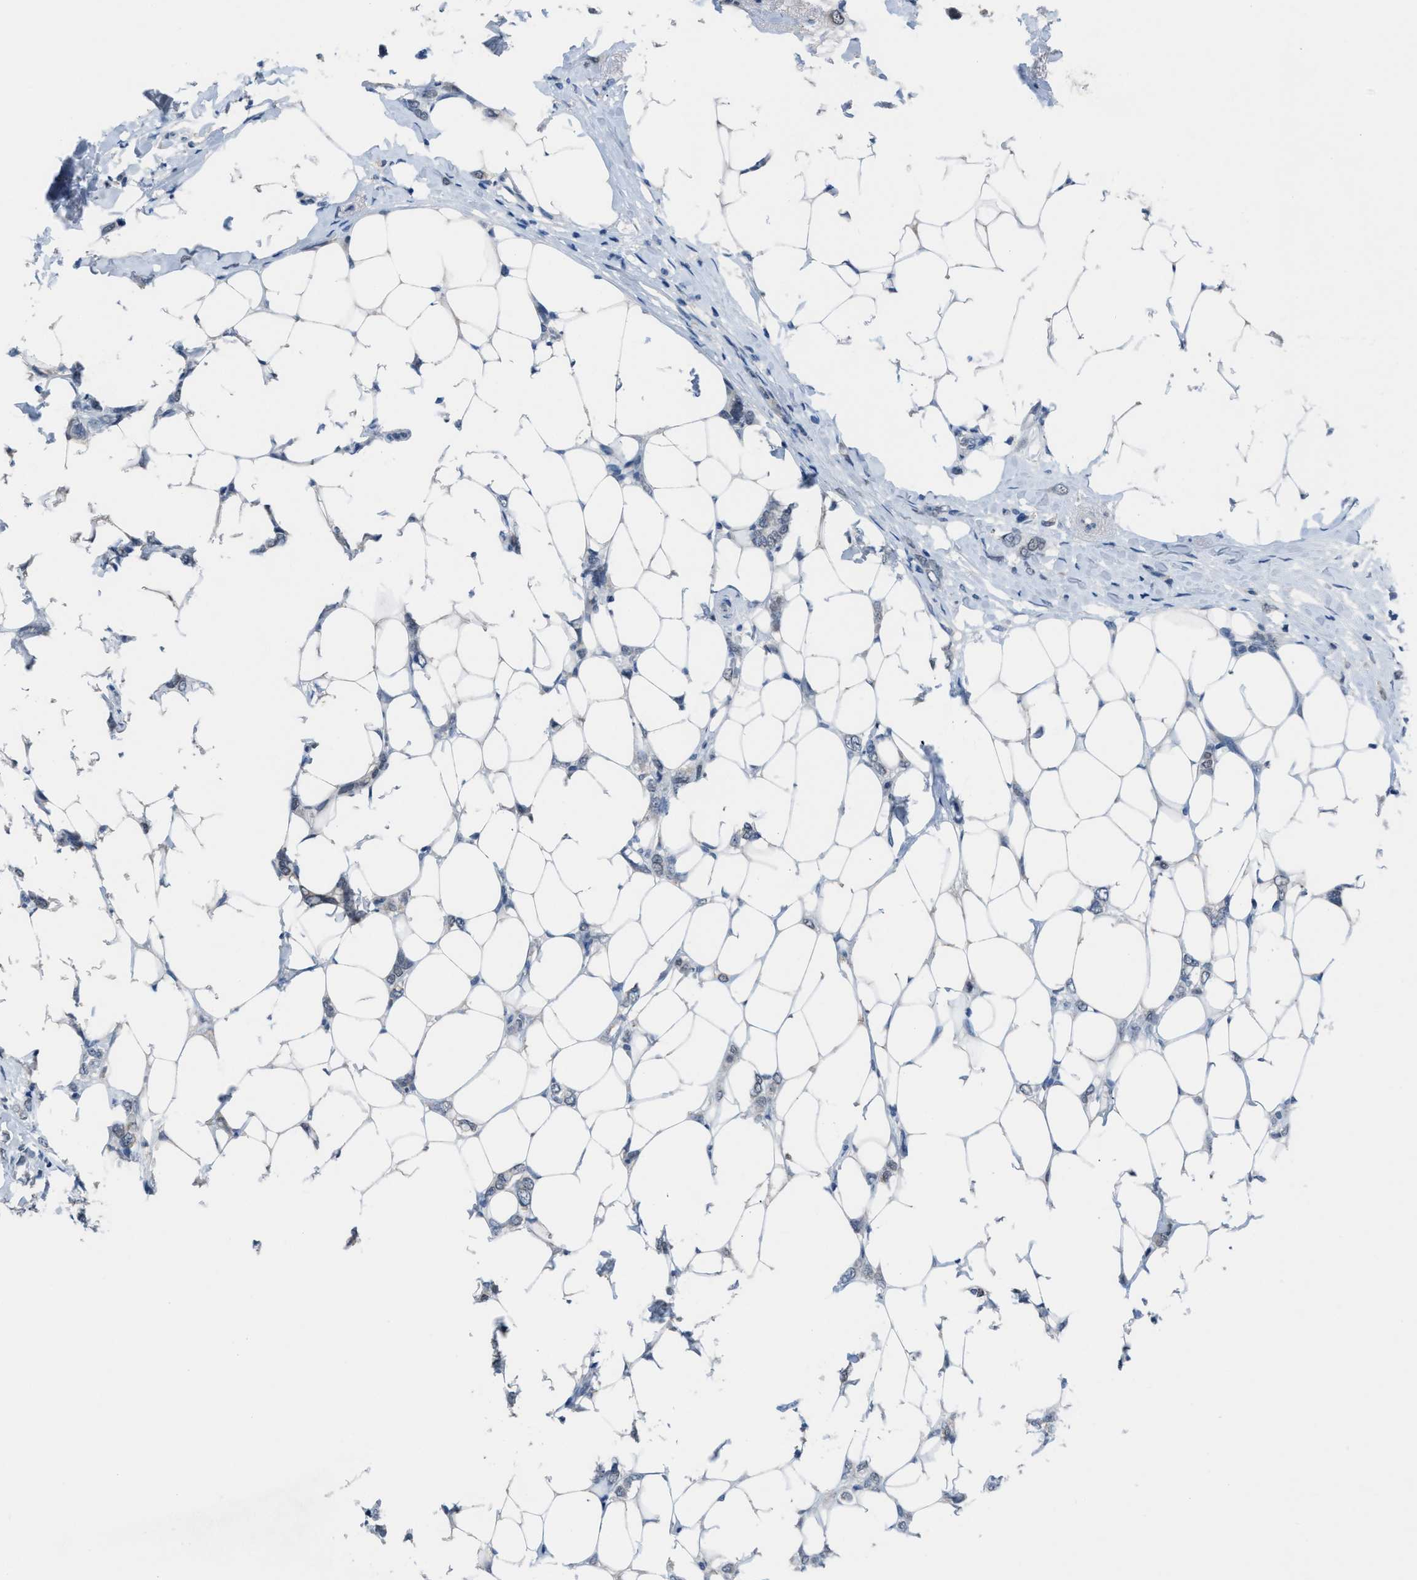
{"staining": {"intensity": "negative", "quantity": "none", "location": "none"}, "tissue": "breast cancer", "cell_type": "Tumor cells", "image_type": "cancer", "snomed": [{"axis": "morphology", "description": "Normal tissue, NOS"}, {"axis": "morphology", "description": "Lobular carcinoma"}, {"axis": "topography", "description": "Breast"}], "caption": "Breast cancer stained for a protein using immunohistochemistry exhibits no staining tumor cells.", "gene": "ANAPC11", "patient": {"sex": "female", "age": 47}}